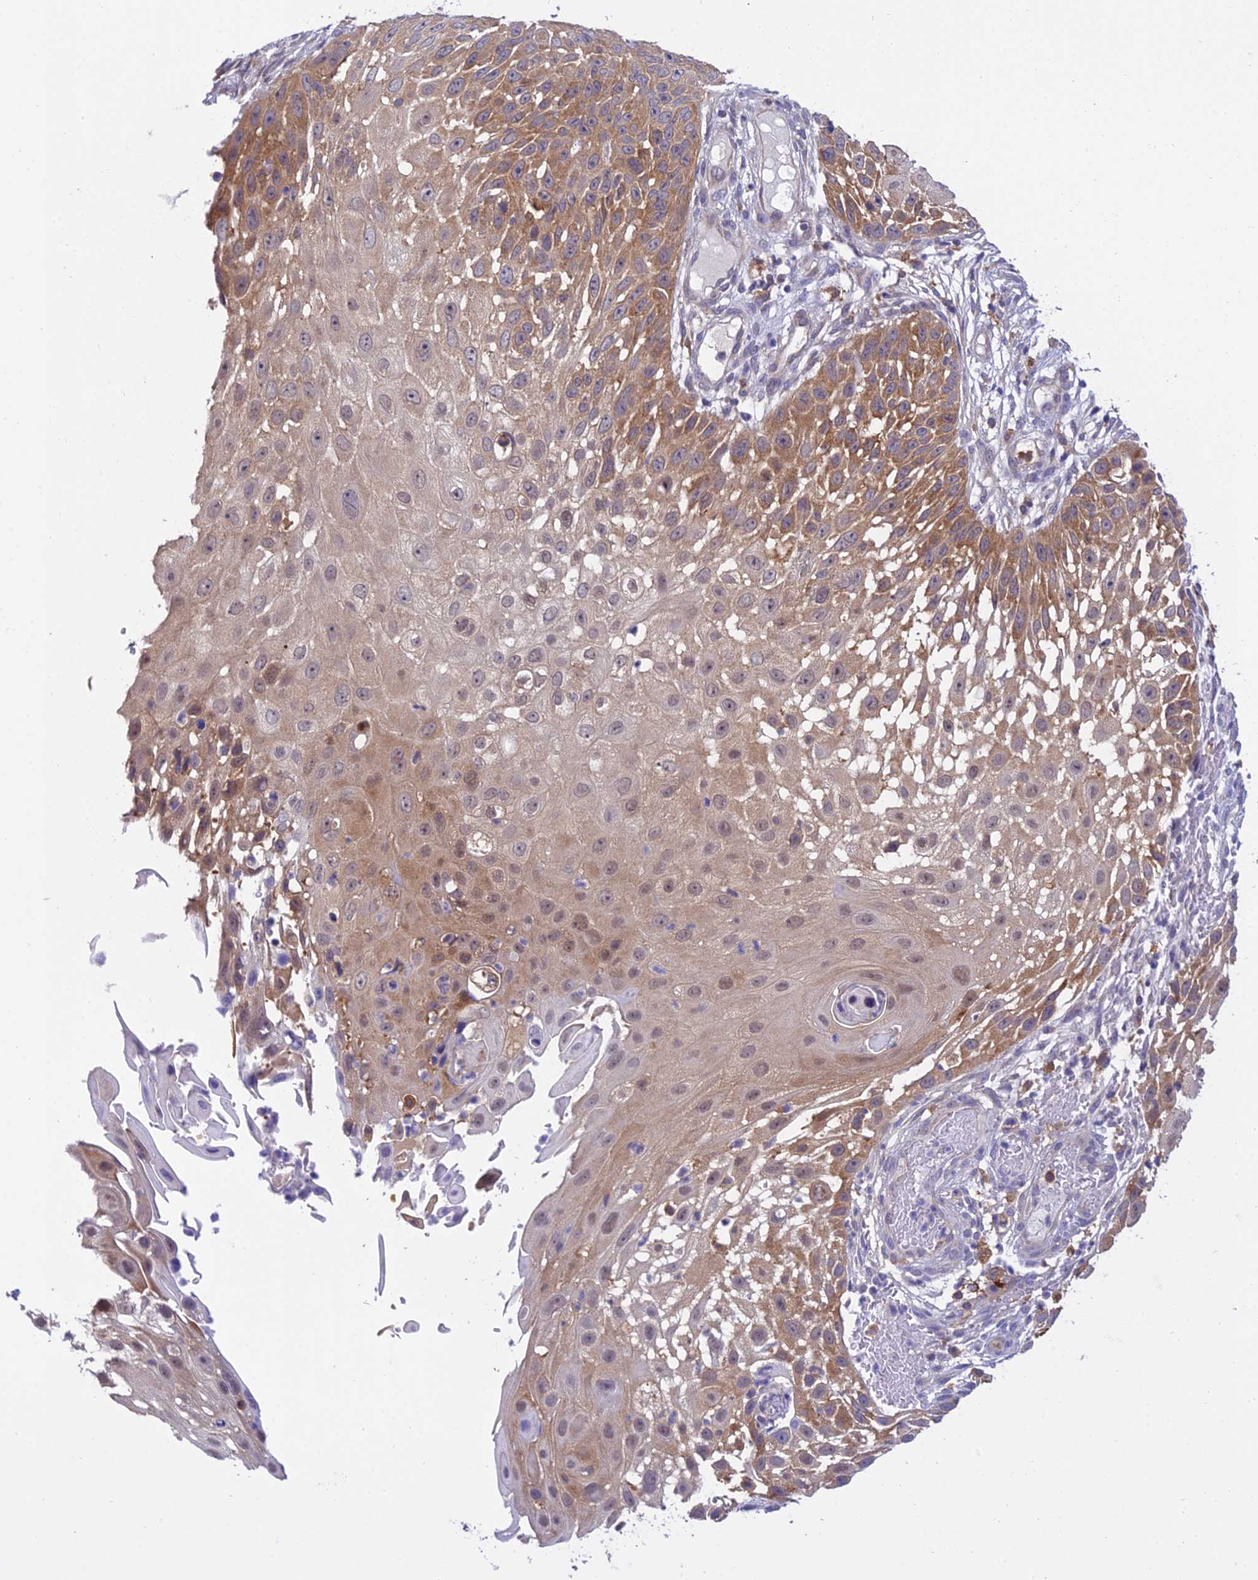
{"staining": {"intensity": "moderate", "quantity": "25%-75%", "location": "cytoplasmic/membranous"}, "tissue": "skin cancer", "cell_type": "Tumor cells", "image_type": "cancer", "snomed": [{"axis": "morphology", "description": "Squamous cell carcinoma, NOS"}, {"axis": "topography", "description": "Skin"}], "caption": "Moderate cytoplasmic/membranous expression for a protein is appreciated in approximately 25%-75% of tumor cells of skin squamous cell carcinoma using immunohistochemistry.", "gene": "UBE2G1", "patient": {"sex": "female", "age": 44}}